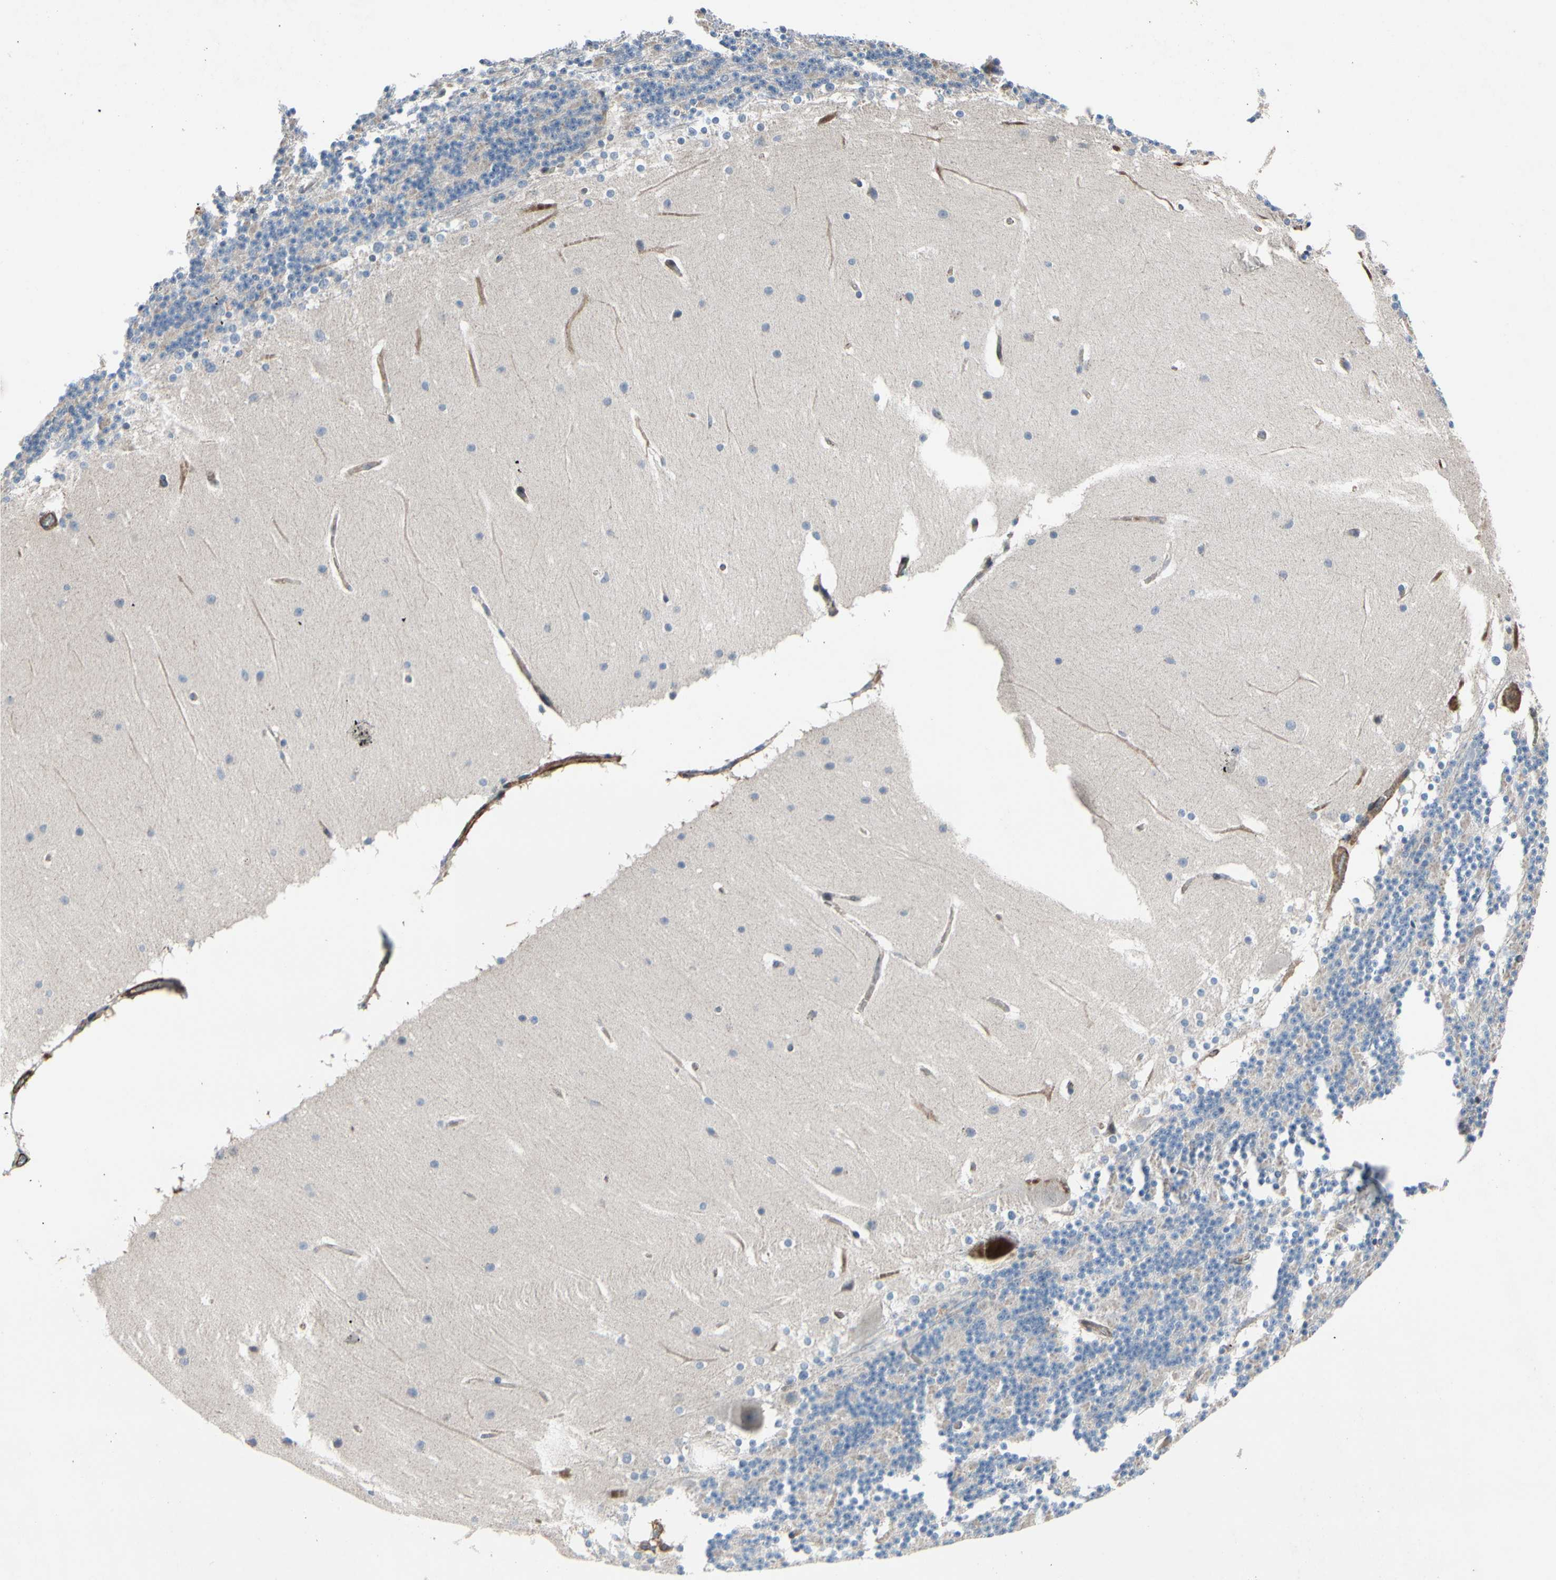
{"staining": {"intensity": "negative", "quantity": "none", "location": "none"}, "tissue": "cerebellum", "cell_type": "Cells in granular layer", "image_type": "normal", "snomed": [{"axis": "morphology", "description": "Normal tissue, NOS"}, {"axis": "topography", "description": "Cerebellum"}], "caption": "Benign cerebellum was stained to show a protein in brown. There is no significant expression in cells in granular layer. (Stains: DAB immunohistochemistry with hematoxylin counter stain, Microscopy: brightfield microscopy at high magnification).", "gene": "TPM1", "patient": {"sex": "female", "age": 19}}